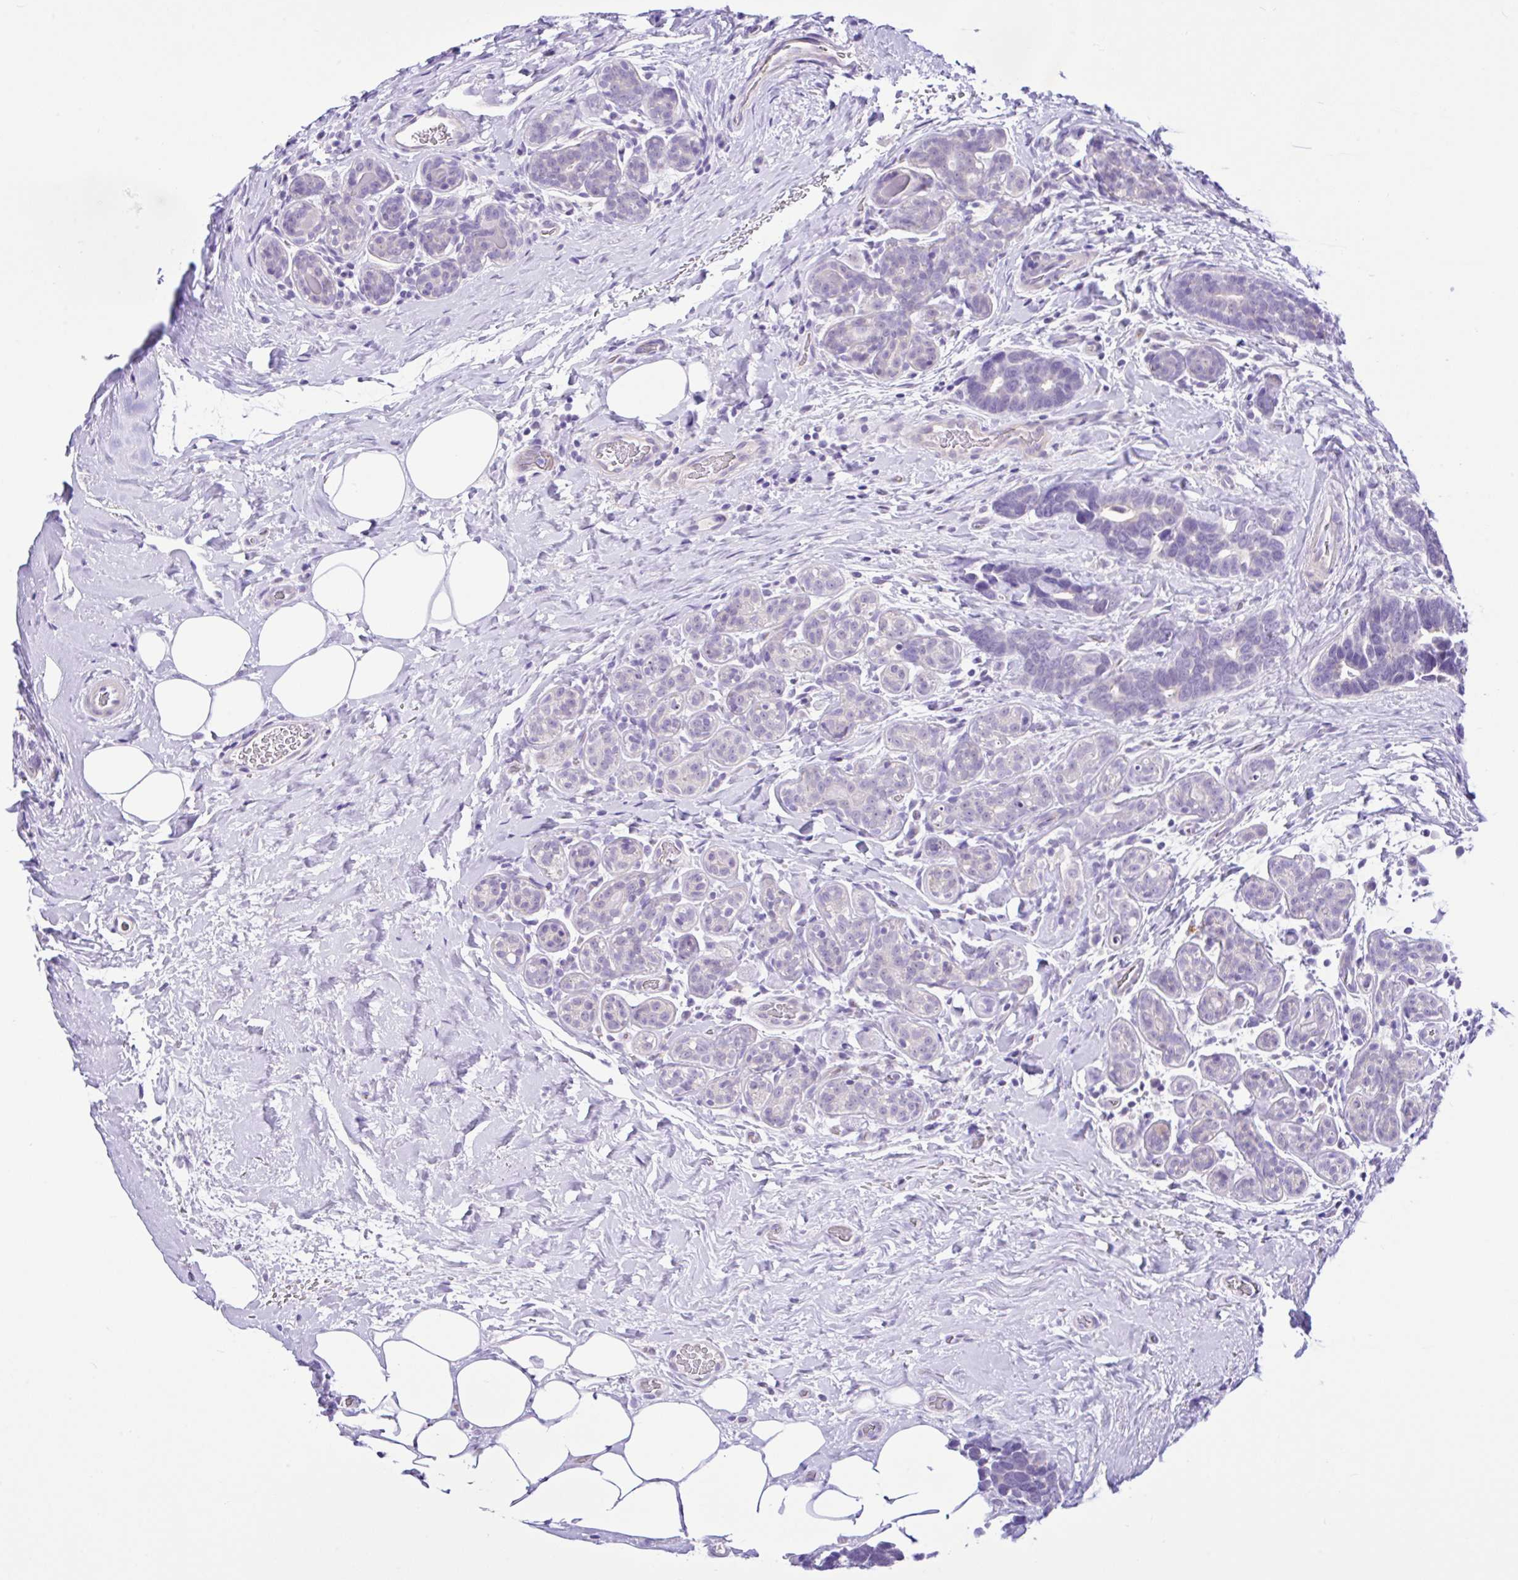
{"staining": {"intensity": "negative", "quantity": "none", "location": "none"}, "tissue": "breast cancer", "cell_type": "Tumor cells", "image_type": "cancer", "snomed": [{"axis": "morphology", "description": "Duct carcinoma"}, {"axis": "topography", "description": "Breast"}], "caption": "This histopathology image is of invasive ductal carcinoma (breast) stained with immunohistochemistry (IHC) to label a protein in brown with the nuclei are counter-stained blue. There is no expression in tumor cells.", "gene": "ANO4", "patient": {"sex": "female", "age": 71}}